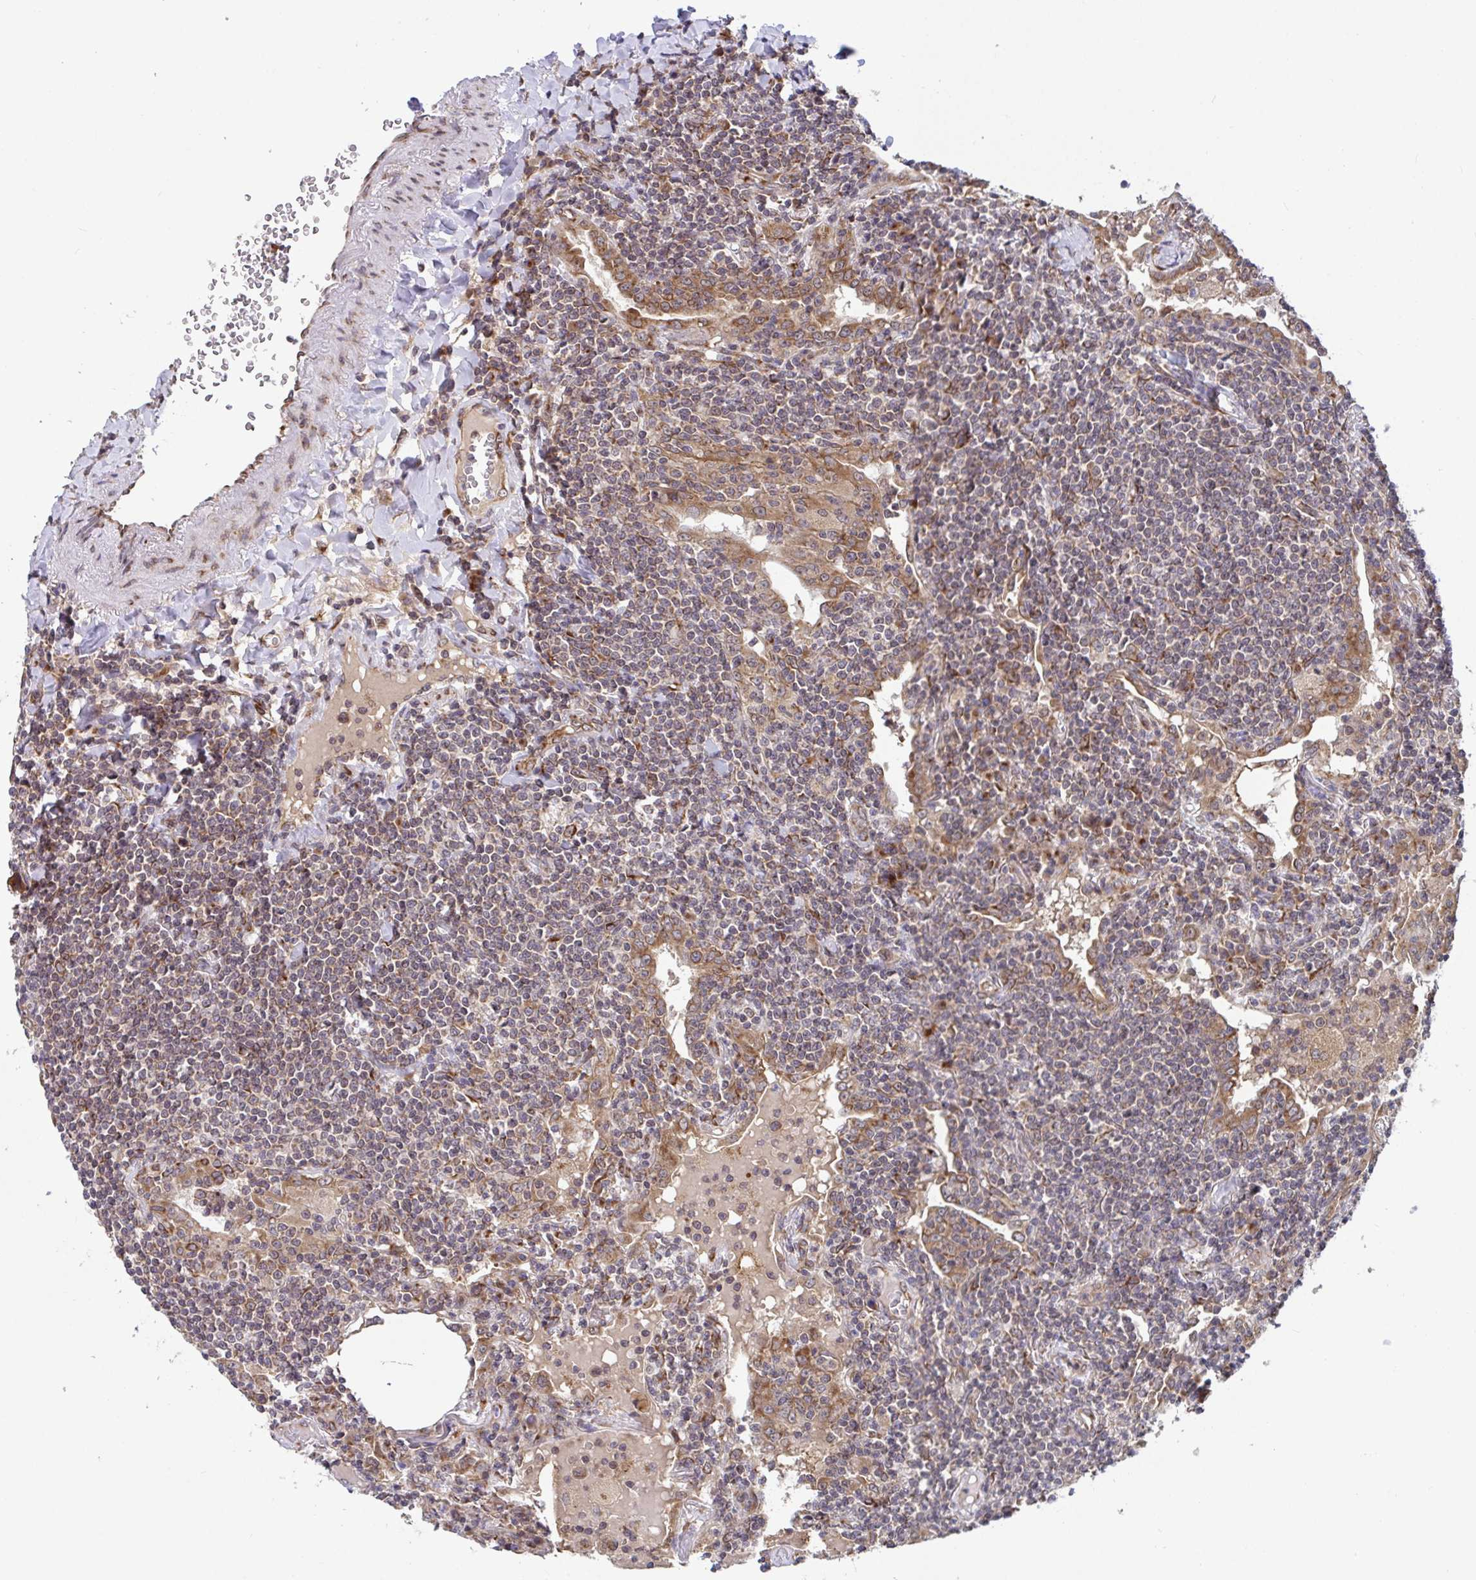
{"staining": {"intensity": "weak", "quantity": ">75%", "location": "cytoplasmic/membranous"}, "tissue": "lymphoma", "cell_type": "Tumor cells", "image_type": "cancer", "snomed": [{"axis": "morphology", "description": "Malignant lymphoma, non-Hodgkin's type, Low grade"}, {"axis": "topography", "description": "Lung"}], "caption": "This image exhibits IHC staining of lymphoma, with low weak cytoplasmic/membranous positivity in about >75% of tumor cells.", "gene": "ATP5MJ", "patient": {"sex": "female", "age": 71}}